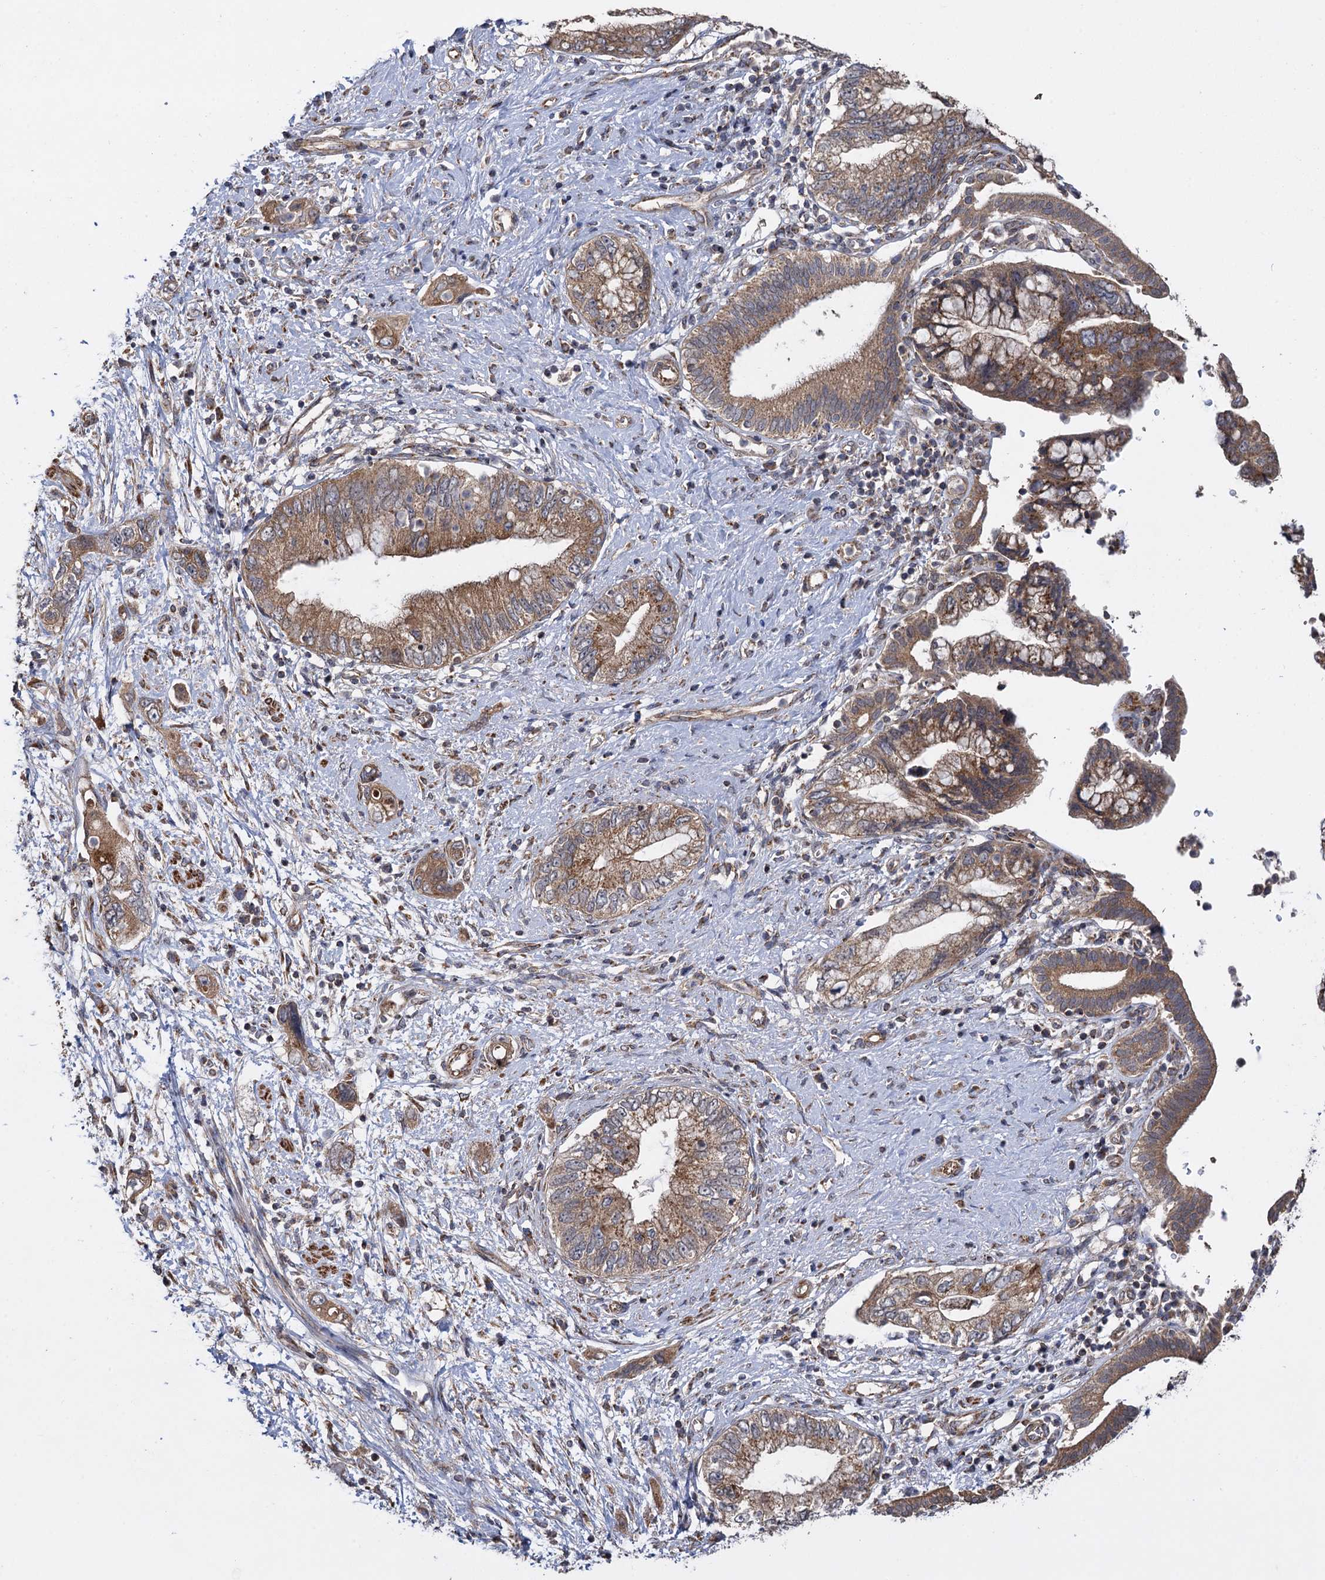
{"staining": {"intensity": "moderate", "quantity": ">75%", "location": "cytoplasmic/membranous"}, "tissue": "pancreatic cancer", "cell_type": "Tumor cells", "image_type": "cancer", "snomed": [{"axis": "morphology", "description": "Adenocarcinoma, NOS"}, {"axis": "topography", "description": "Pancreas"}], "caption": "High-magnification brightfield microscopy of pancreatic adenocarcinoma stained with DAB (3,3'-diaminobenzidine) (brown) and counterstained with hematoxylin (blue). tumor cells exhibit moderate cytoplasmic/membranous expression is present in approximately>75% of cells.", "gene": "HAUS1", "patient": {"sex": "female", "age": 73}}